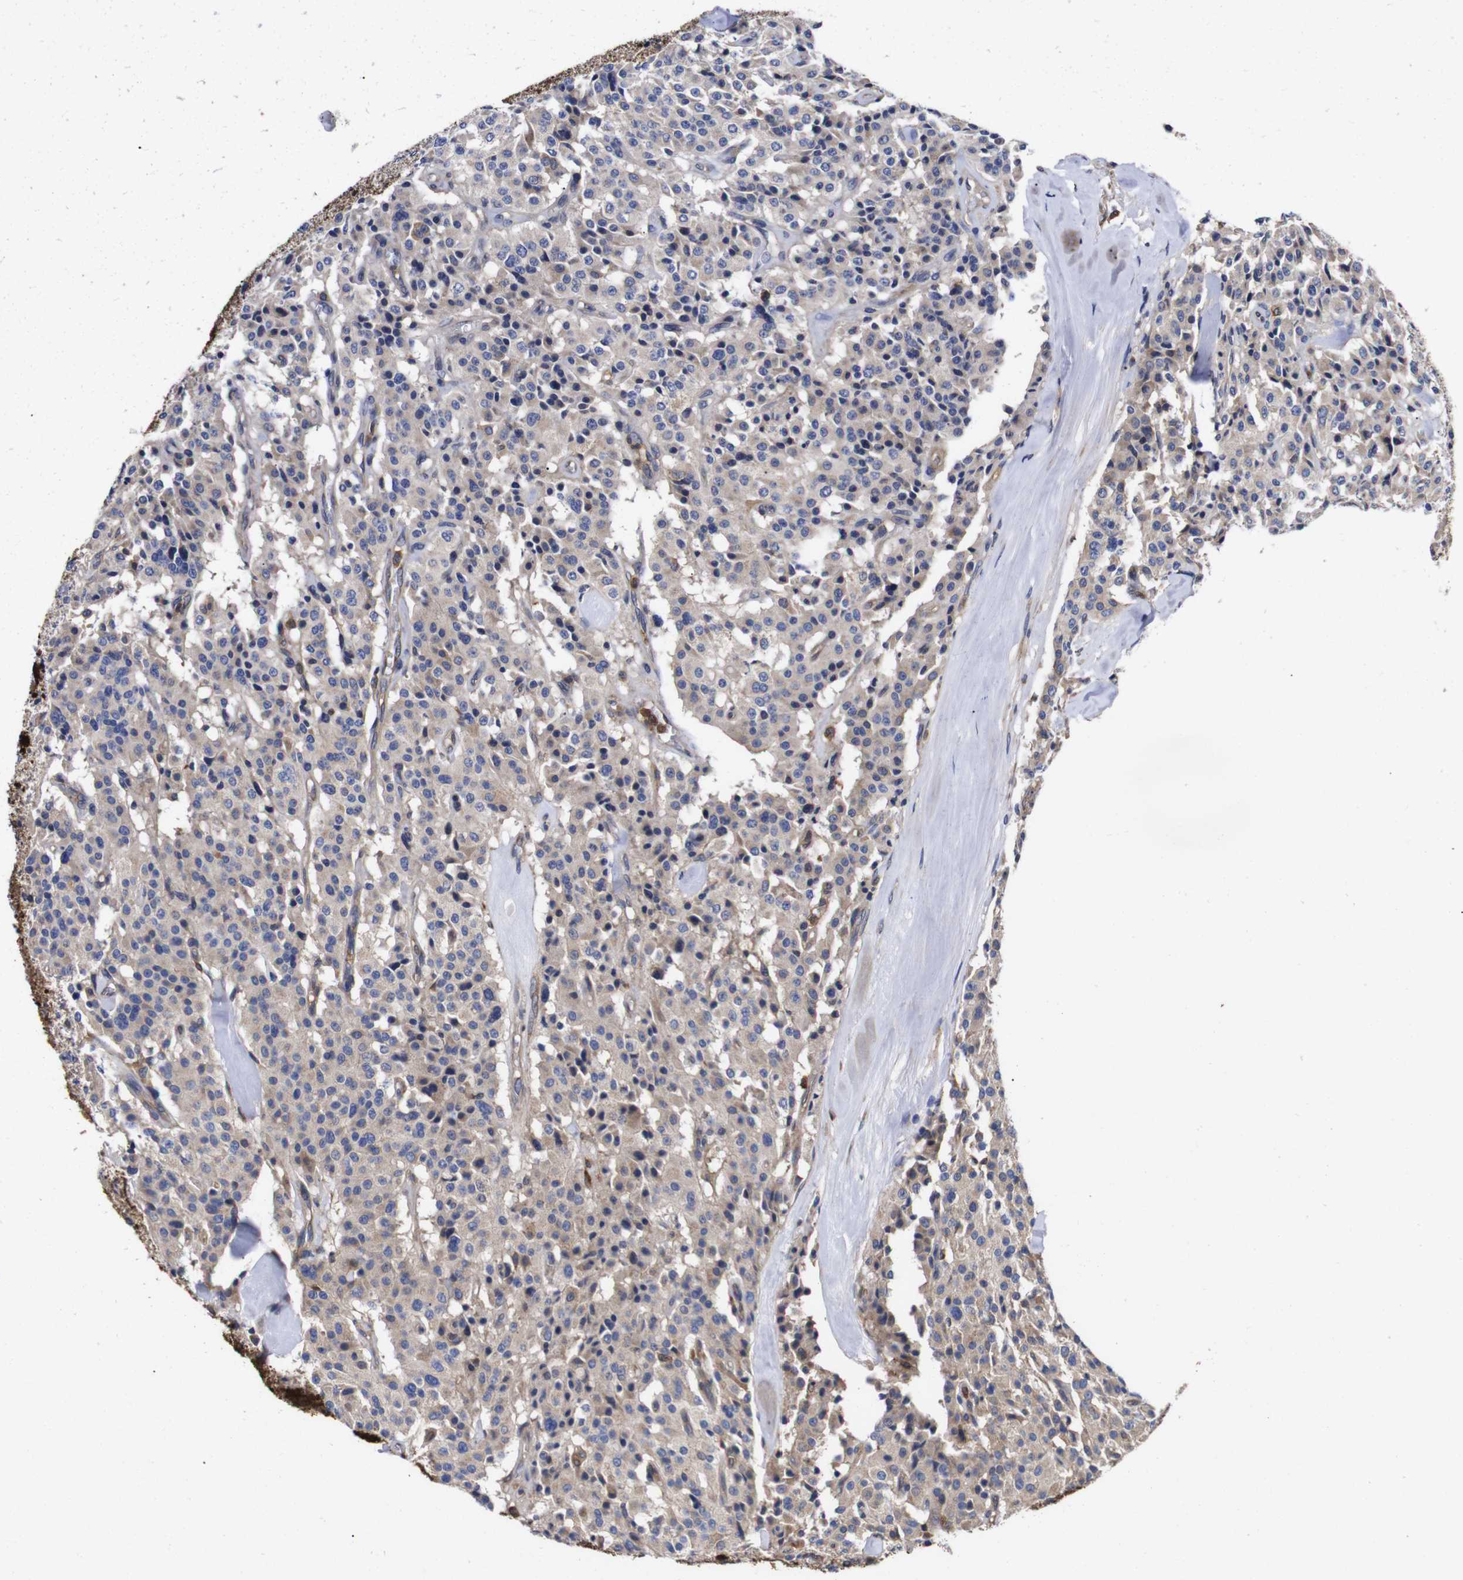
{"staining": {"intensity": "weak", "quantity": "25%-75%", "location": "cytoplasmic/membranous"}, "tissue": "carcinoid", "cell_type": "Tumor cells", "image_type": "cancer", "snomed": [{"axis": "morphology", "description": "Carcinoid, malignant, NOS"}, {"axis": "topography", "description": "Lung"}], "caption": "Tumor cells display low levels of weak cytoplasmic/membranous staining in about 25%-75% of cells in carcinoid (malignant). (DAB (3,3'-diaminobenzidine) = brown stain, brightfield microscopy at high magnification).", "gene": "LRRCC1", "patient": {"sex": "male", "age": 30}}